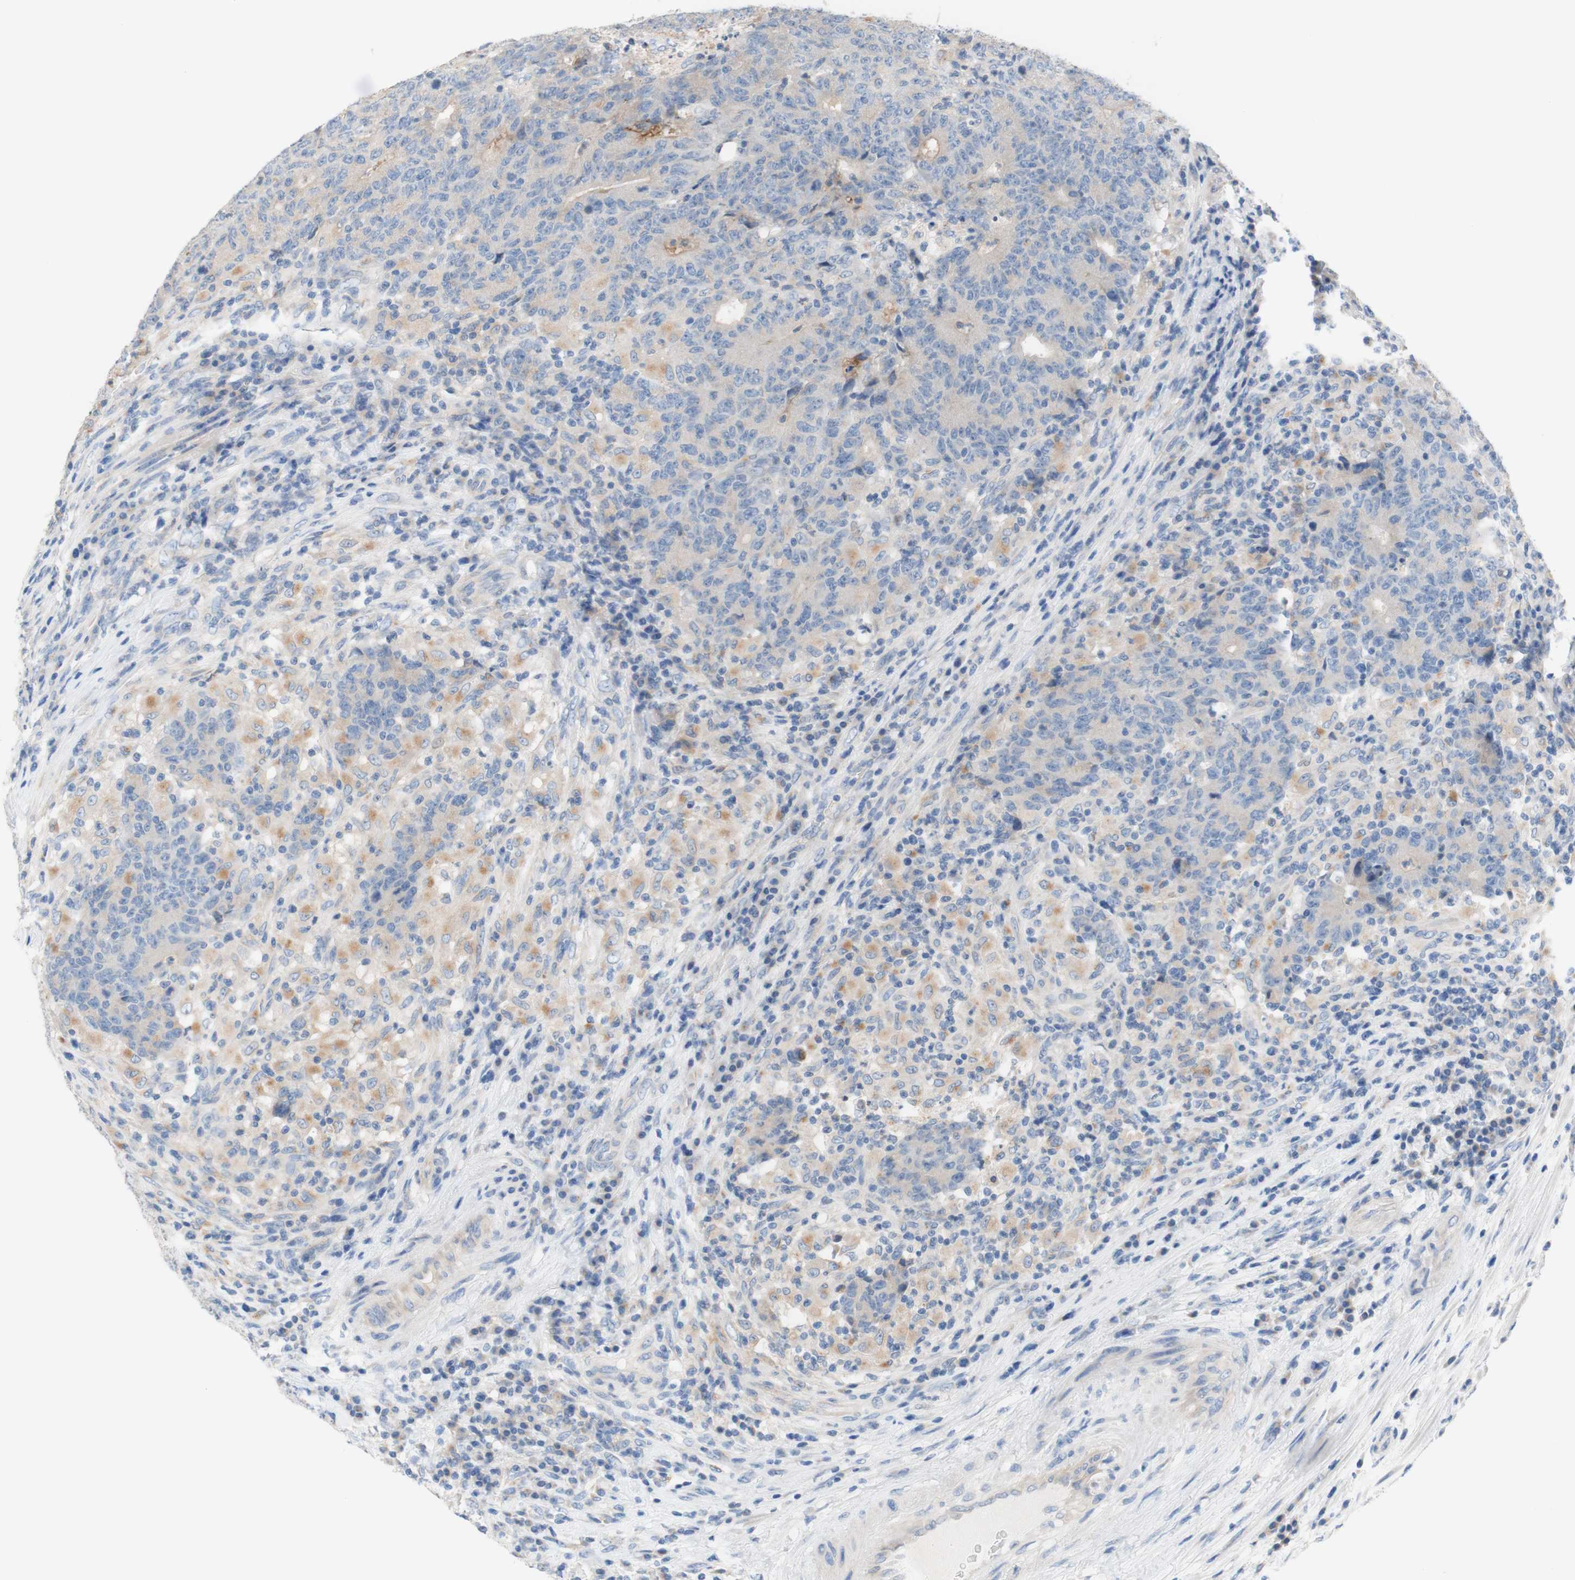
{"staining": {"intensity": "weak", "quantity": ">75%", "location": "cytoplasmic/membranous"}, "tissue": "colorectal cancer", "cell_type": "Tumor cells", "image_type": "cancer", "snomed": [{"axis": "morphology", "description": "Normal tissue, NOS"}, {"axis": "morphology", "description": "Adenocarcinoma, NOS"}, {"axis": "topography", "description": "Colon"}], "caption": "Tumor cells display low levels of weak cytoplasmic/membranous staining in approximately >75% of cells in human colorectal cancer. (DAB IHC, brown staining for protein, blue staining for nuclei).", "gene": "F3", "patient": {"sex": "female", "age": 75}}